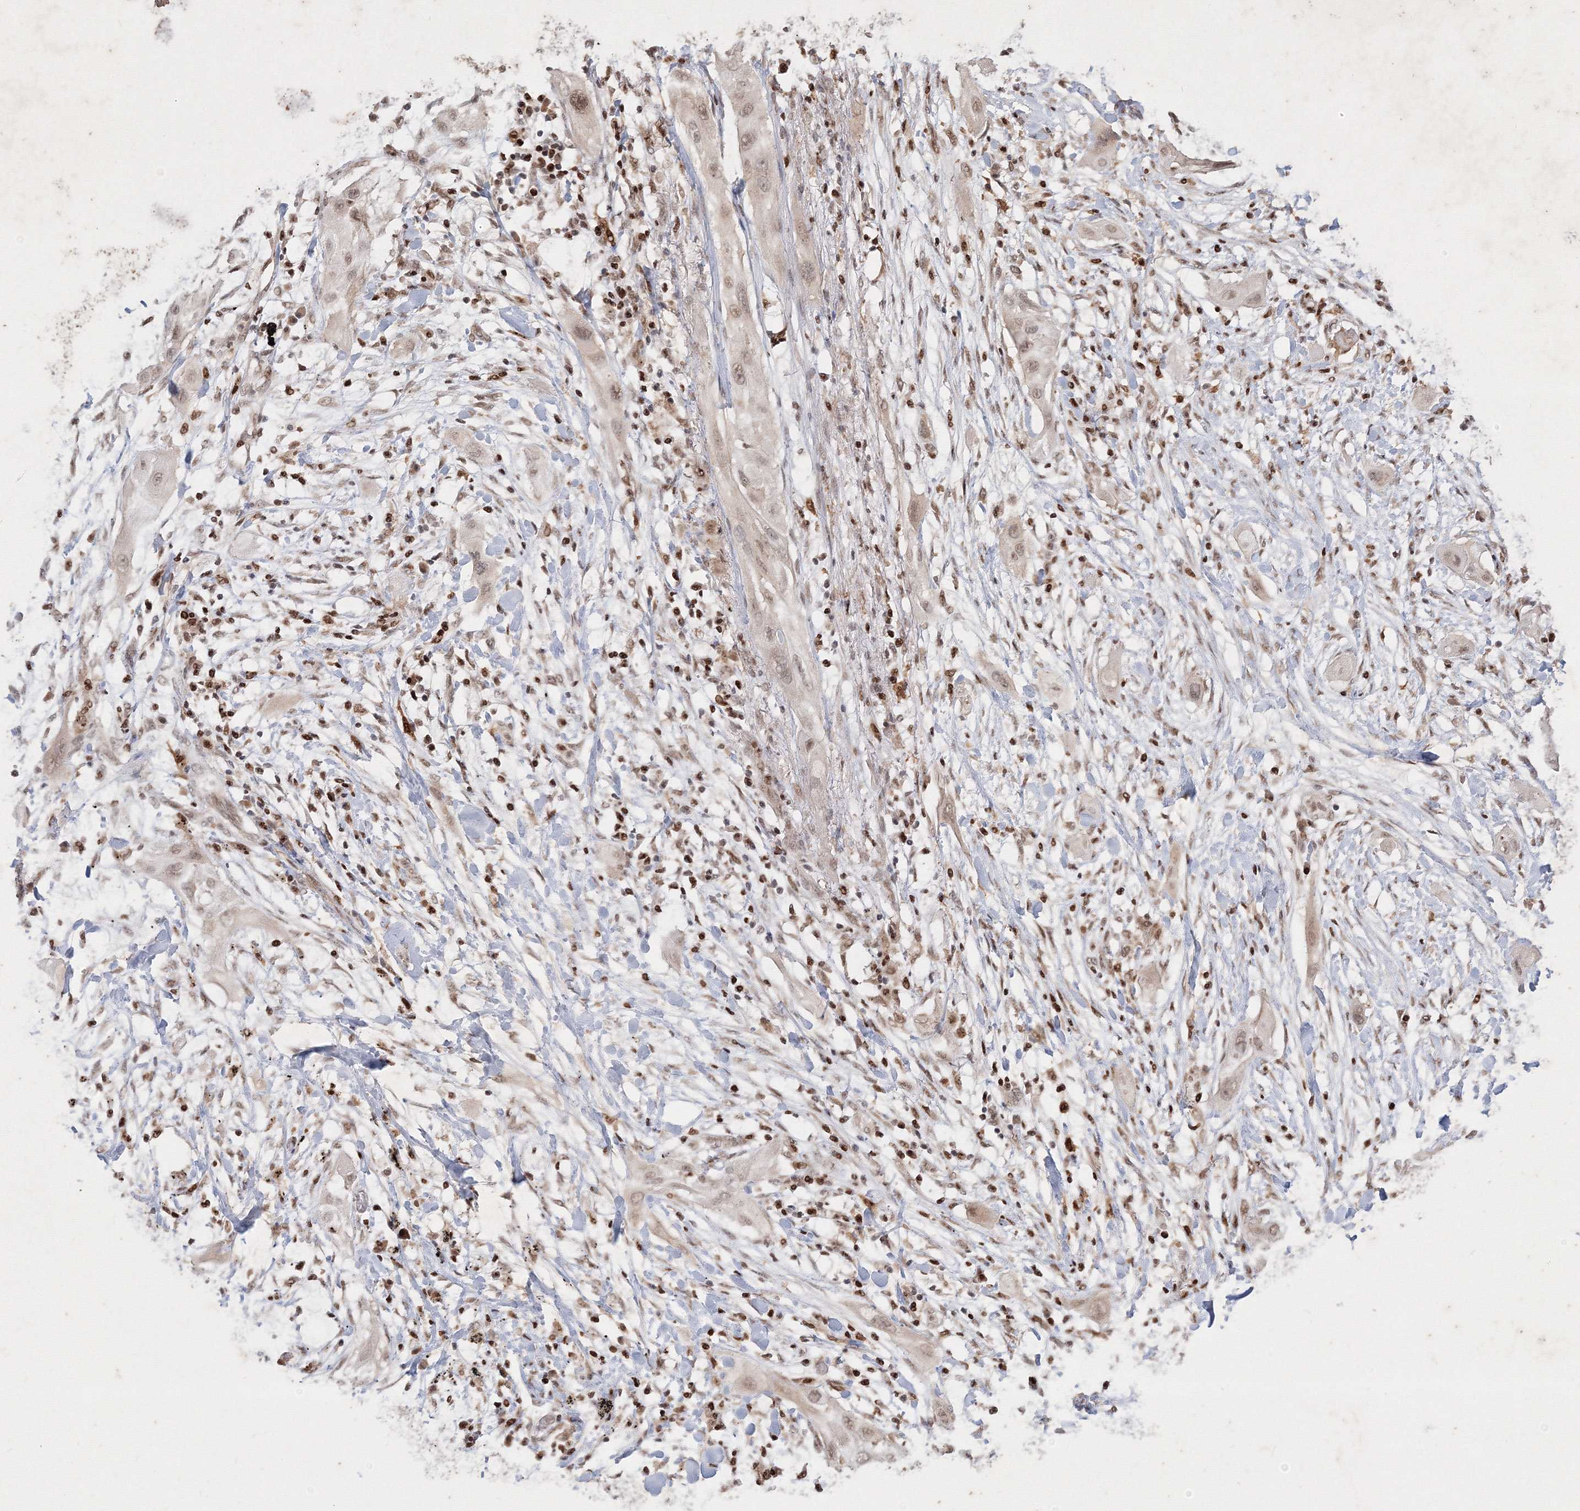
{"staining": {"intensity": "weak", "quantity": ">75%", "location": "nuclear"}, "tissue": "lung cancer", "cell_type": "Tumor cells", "image_type": "cancer", "snomed": [{"axis": "morphology", "description": "Squamous cell carcinoma, NOS"}, {"axis": "topography", "description": "Lung"}], "caption": "Brown immunohistochemical staining in human lung cancer (squamous cell carcinoma) demonstrates weak nuclear staining in approximately >75% of tumor cells.", "gene": "TAB1", "patient": {"sex": "female", "age": 47}}